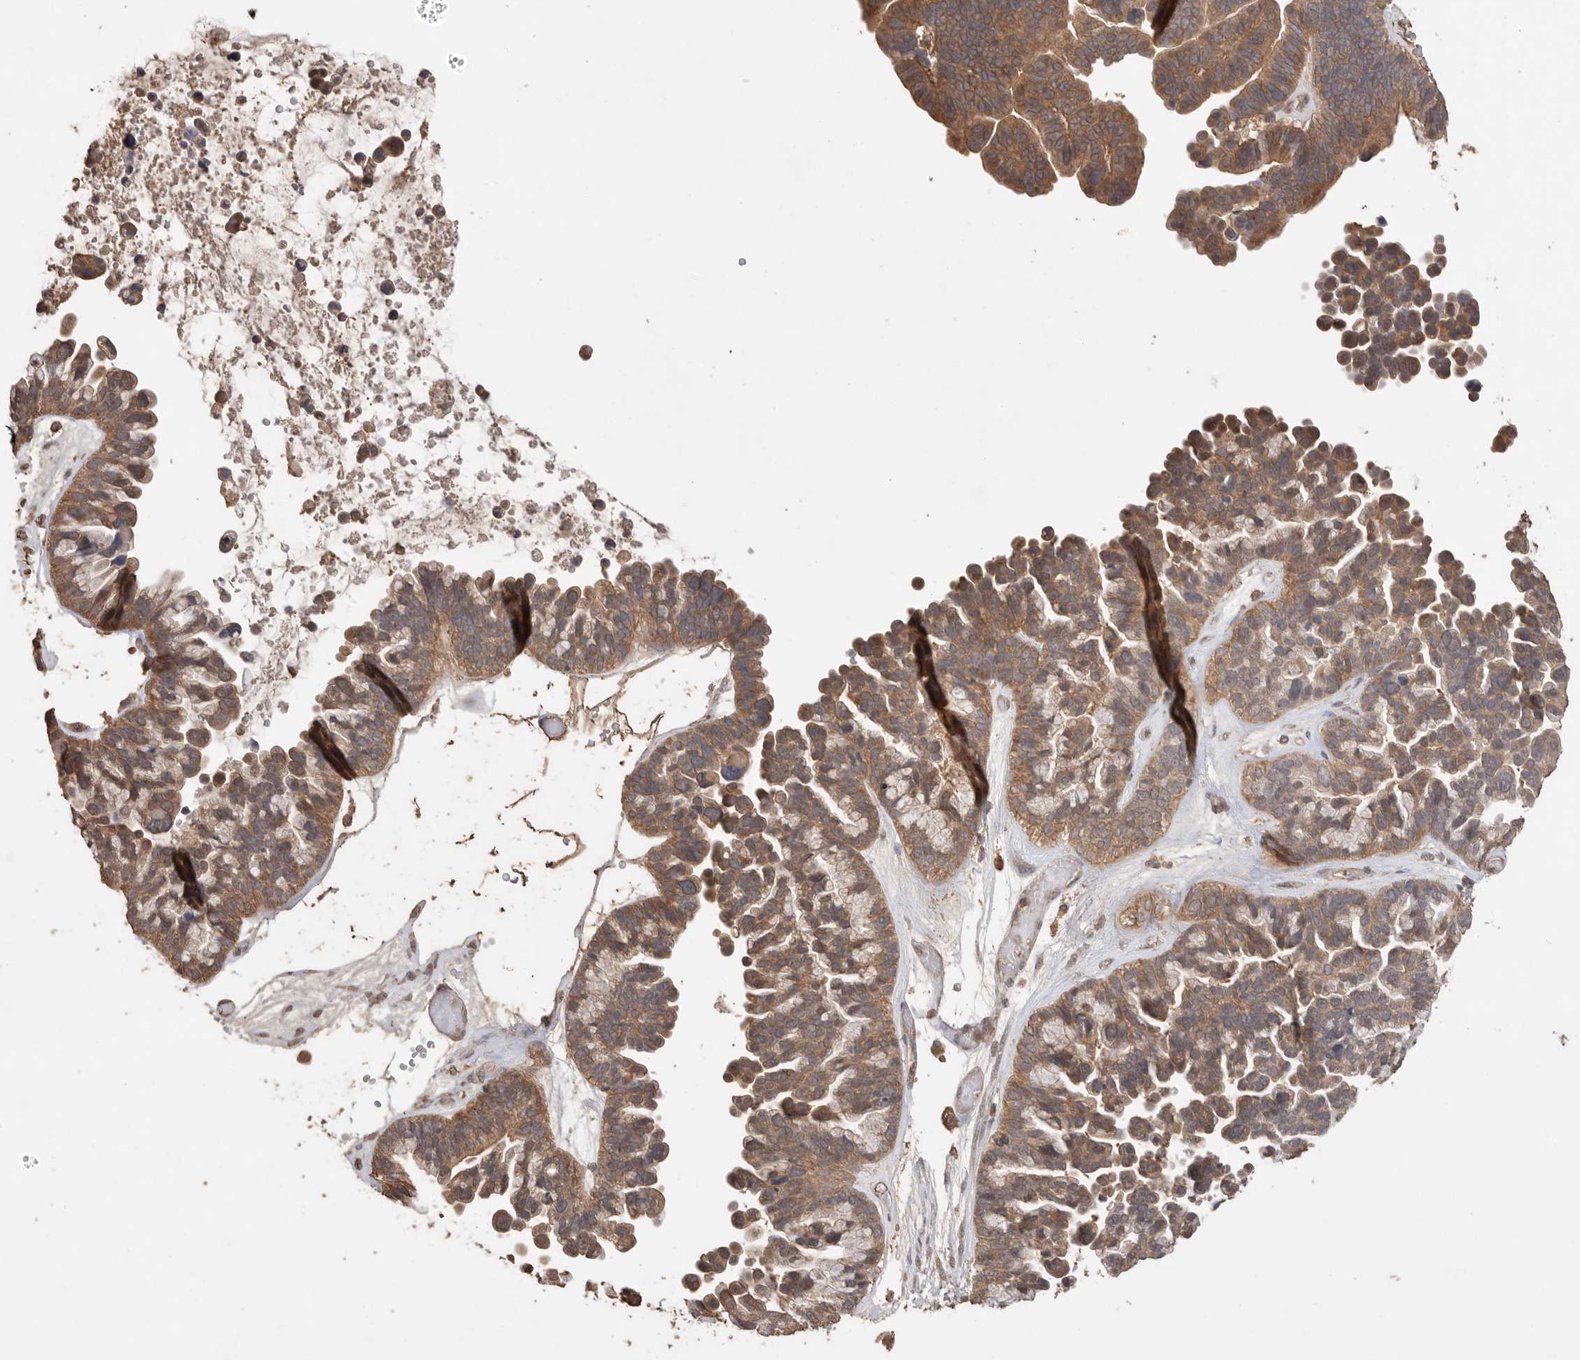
{"staining": {"intensity": "moderate", "quantity": ">75%", "location": "cytoplasmic/membranous"}, "tissue": "ovarian cancer", "cell_type": "Tumor cells", "image_type": "cancer", "snomed": [{"axis": "morphology", "description": "Cystadenocarcinoma, serous, NOS"}, {"axis": "topography", "description": "Ovary"}], "caption": "The micrograph demonstrates staining of ovarian cancer, revealing moderate cytoplasmic/membranous protein staining (brown color) within tumor cells.", "gene": "MAP2K1", "patient": {"sex": "female", "age": 56}}